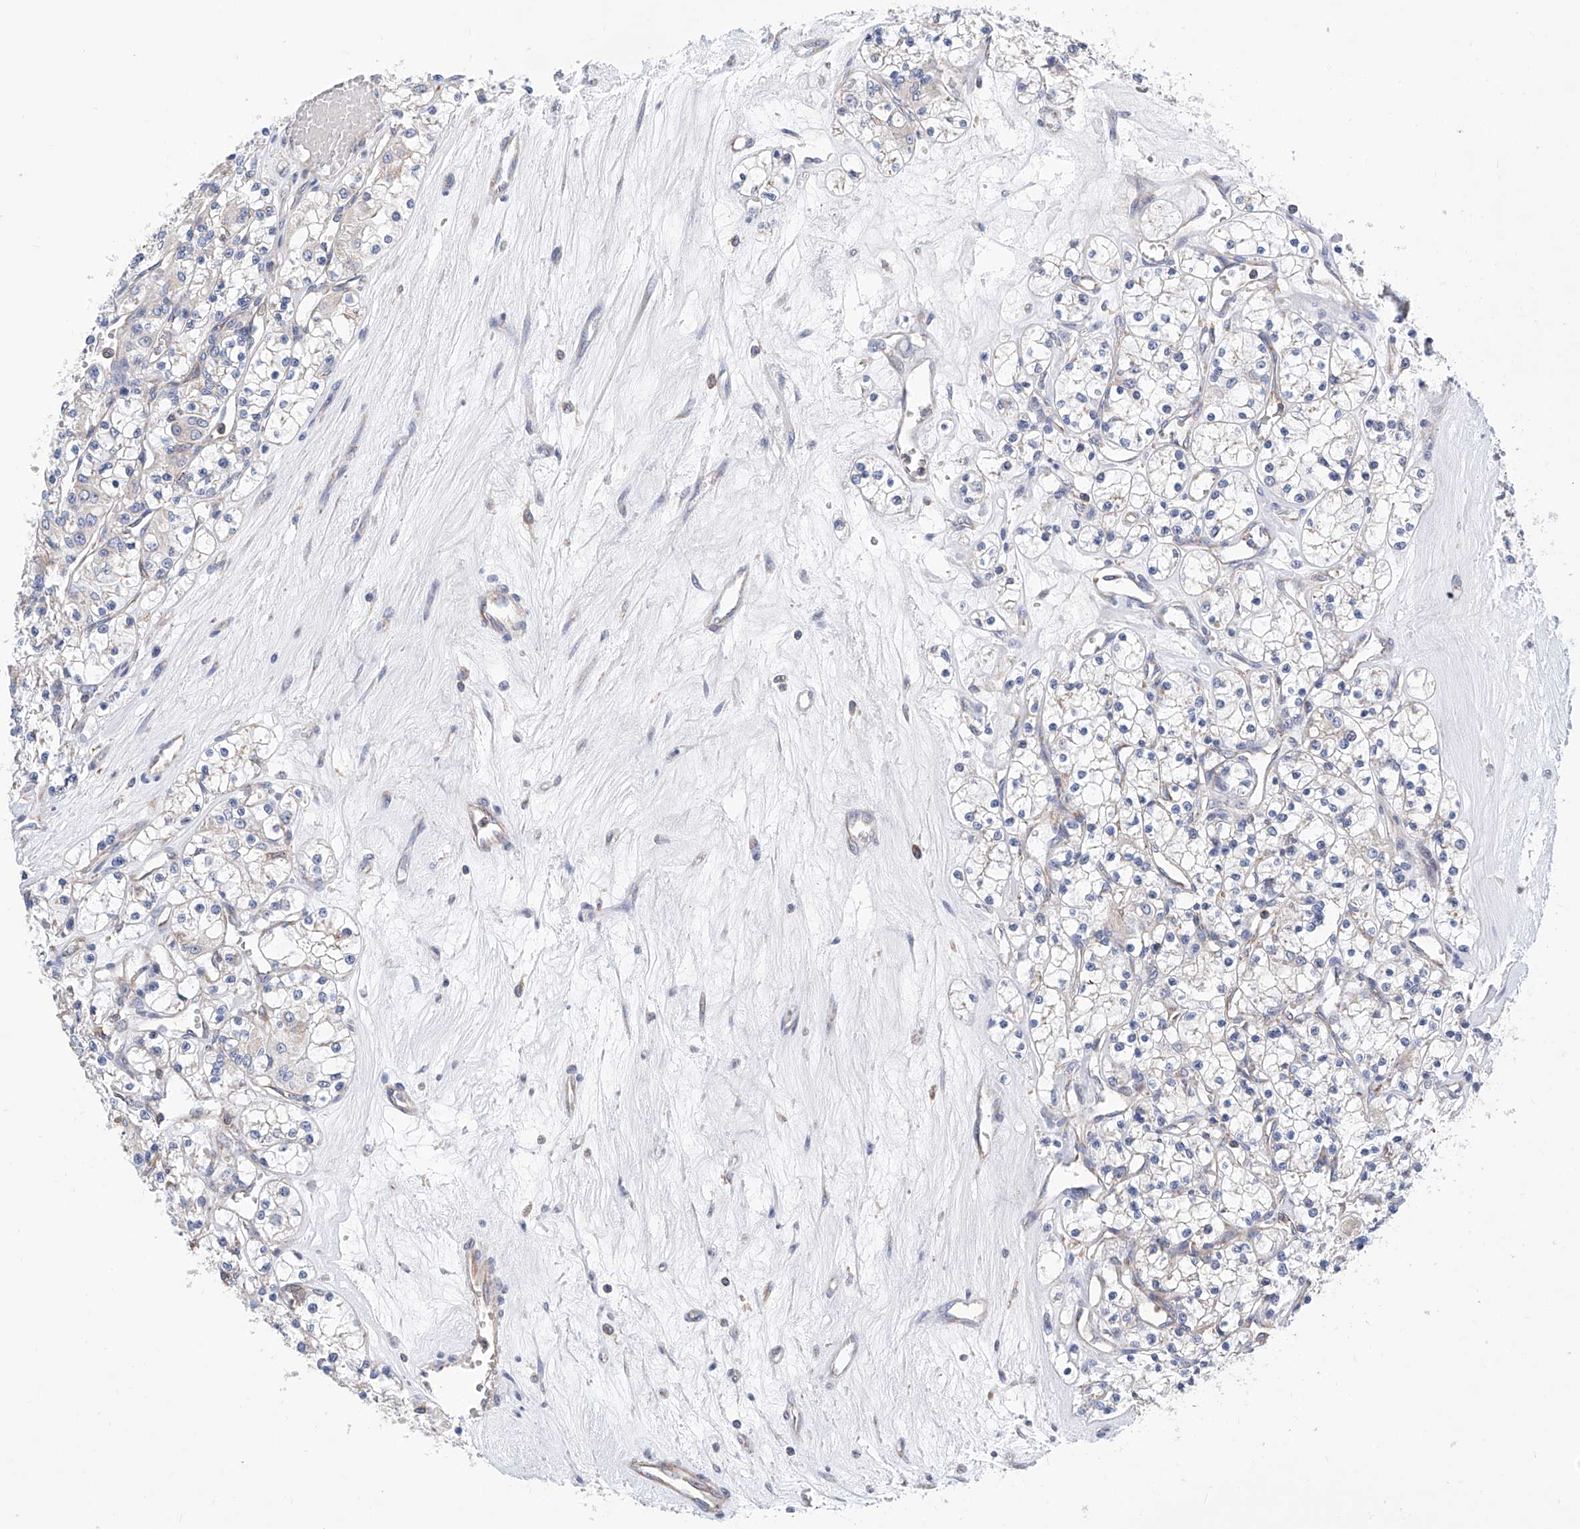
{"staining": {"intensity": "negative", "quantity": "none", "location": "none"}, "tissue": "renal cancer", "cell_type": "Tumor cells", "image_type": "cancer", "snomed": [{"axis": "morphology", "description": "Adenocarcinoma, NOS"}, {"axis": "topography", "description": "Kidney"}], "caption": "DAB (3,3'-diaminobenzidine) immunohistochemical staining of renal cancer shows no significant positivity in tumor cells.", "gene": "MAD2L1", "patient": {"sex": "female", "age": 59}}